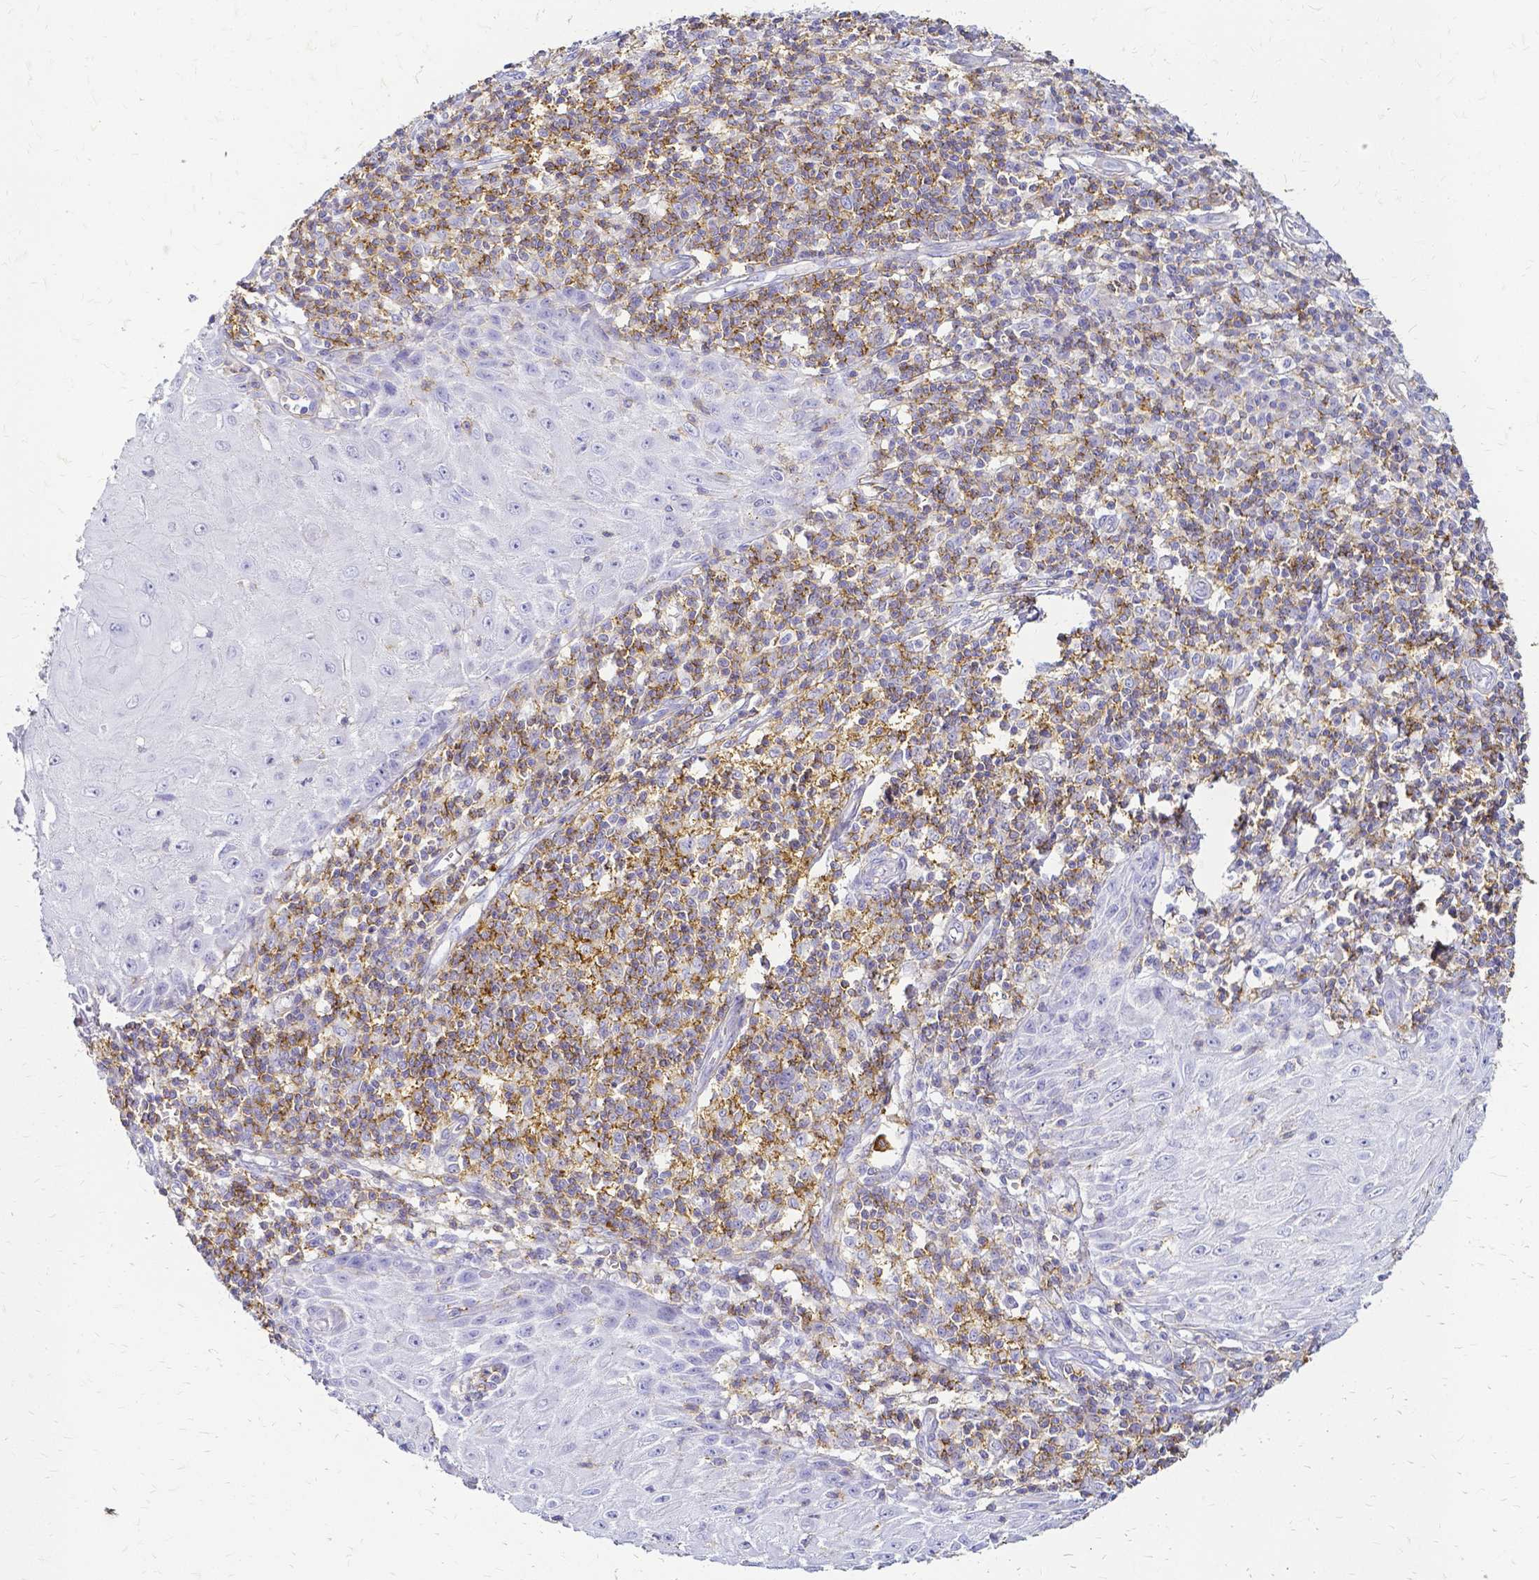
{"staining": {"intensity": "negative", "quantity": "none", "location": "none"}, "tissue": "skin cancer", "cell_type": "Tumor cells", "image_type": "cancer", "snomed": [{"axis": "morphology", "description": "Squamous cell carcinoma, NOS"}, {"axis": "topography", "description": "Skin"}], "caption": "This is a image of IHC staining of squamous cell carcinoma (skin), which shows no staining in tumor cells. (DAB IHC, high magnification).", "gene": "HSPA12A", "patient": {"sex": "female", "age": 73}}